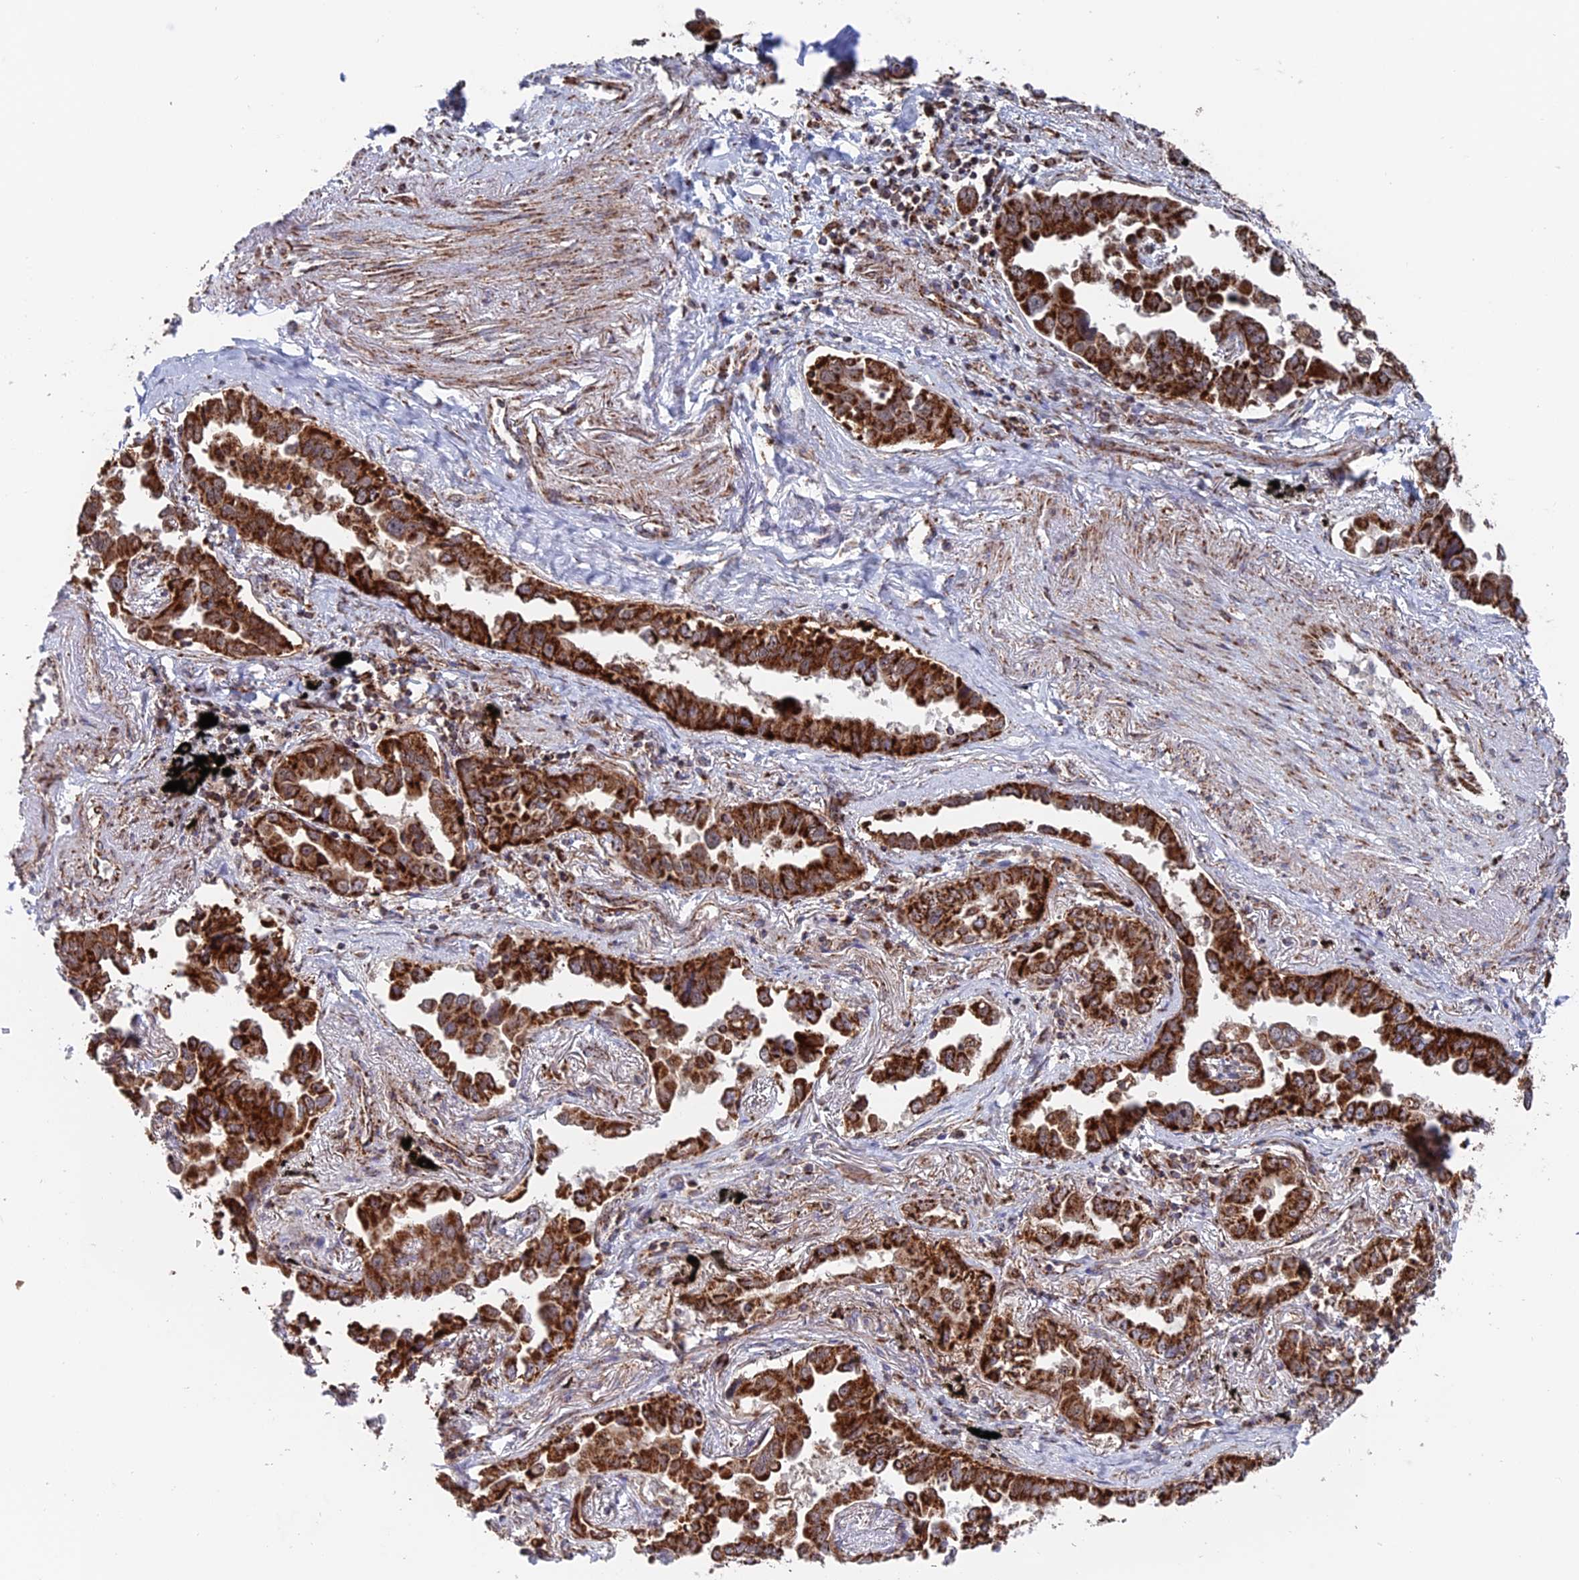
{"staining": {"intensity": "strong", "quantity": ">75%", "location": "cytoplasmic/membranous"}, "tissue": "lung cancer", "cell_type": "Tumor cells", "image_type": "cancer", "snomed": [{"axis": "morphology", "description": "Adenocarcinoma, NOS"}, {"axis": "topography", "description": "Lung"}], "caption": "Approximately >75% of tumor cells in human lung cancer (adenocarcinoma) display strong cytoplasmic/membranous protein positivity as visualized by brown immunohistochemical staining.", "gene": "DTYMK", "patient": {"sex": "male", "age": 67}}